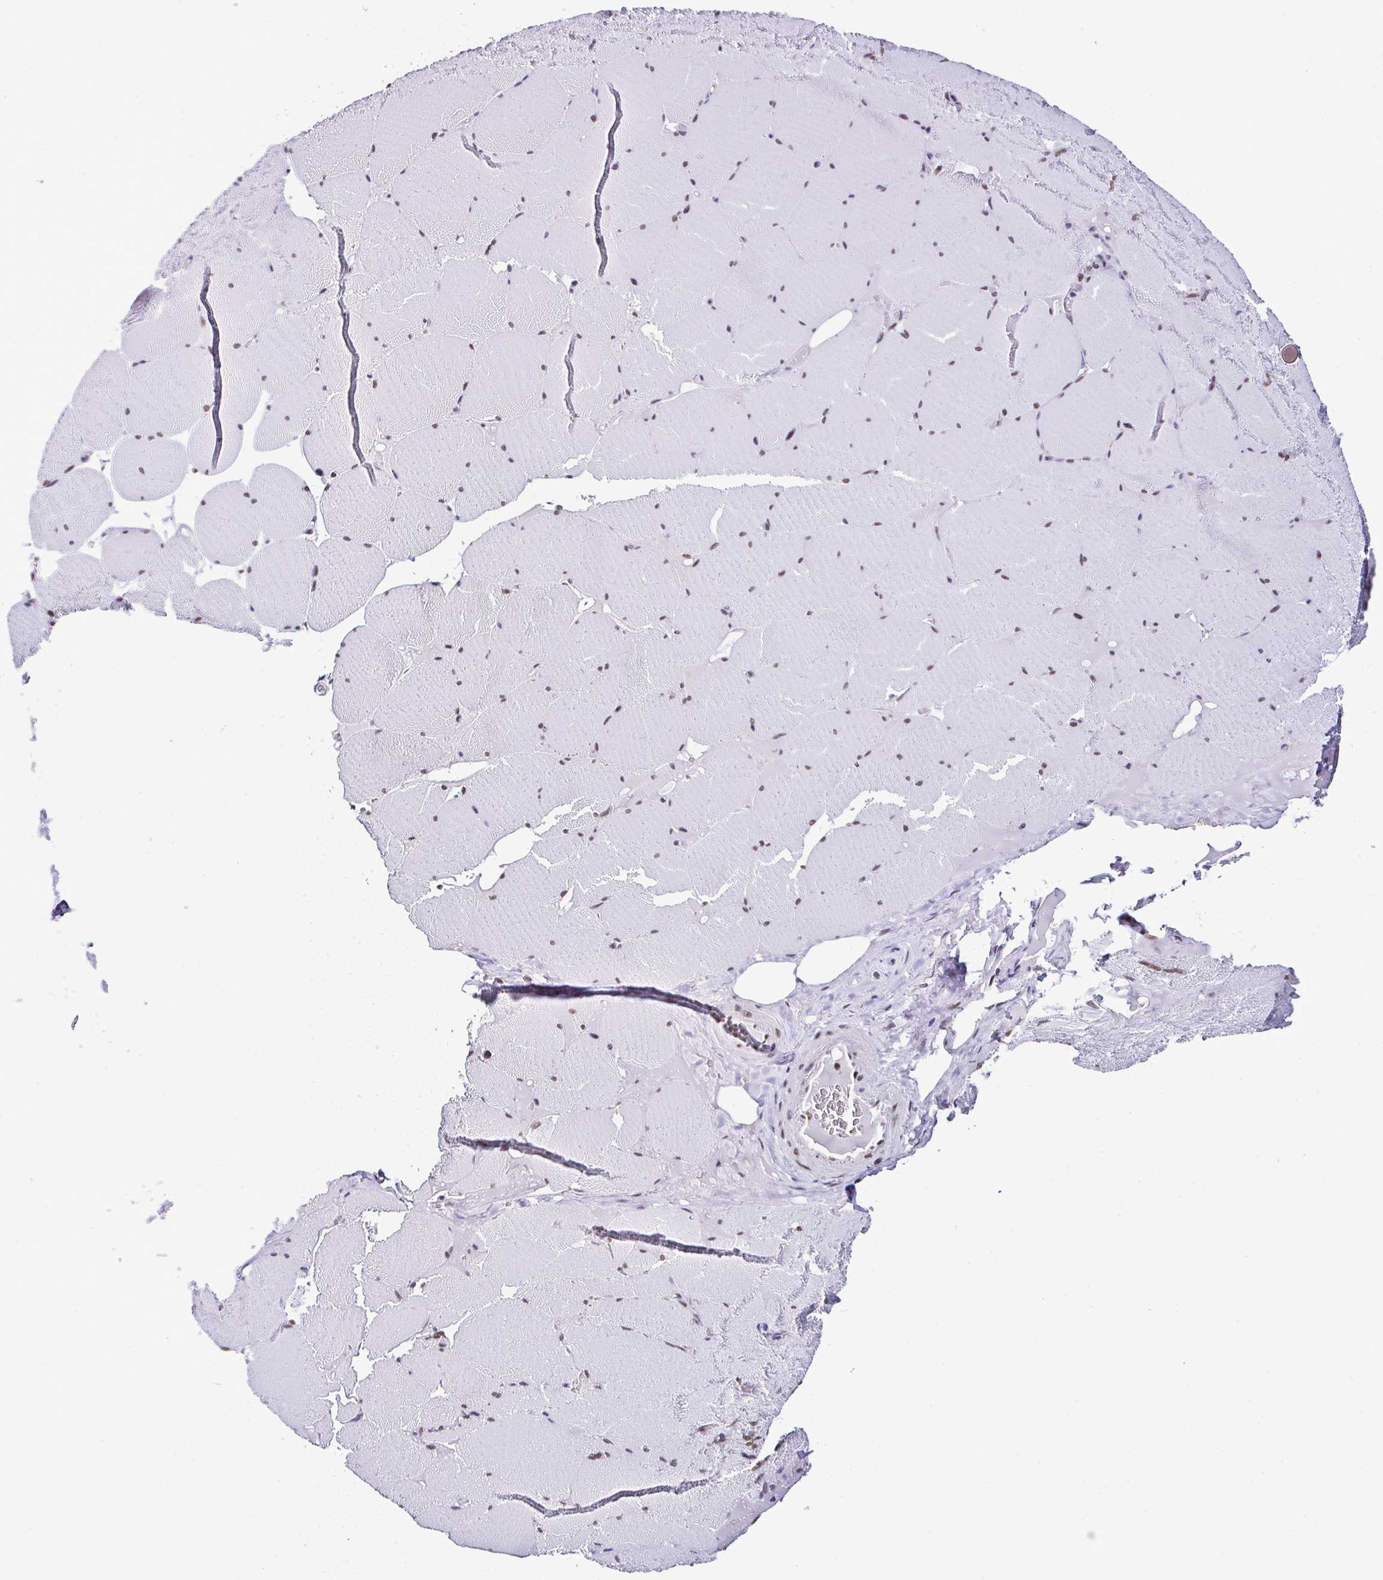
{"staining": {"intensity": "moderate", "quantity": "<25%", "location": "nuclear"}, "tissue": "skeletal muscle", "cell_type": "Myocytes", "image_type": "normal", "snomed": [{"axis": "morphology", "description": "Normal tissue, NOS"}, {"axis": "topography", "description": "Skeletal muscle"}, {"axis": "topography", "description": "Head-Neck"}], "caption": "Myocytes demonstrate moderate nuclear positivity in about <25% of cells in unremarkable skeletal muscle.", "gene": "DR1", "patient": {"sex": "male", "age": 66}}